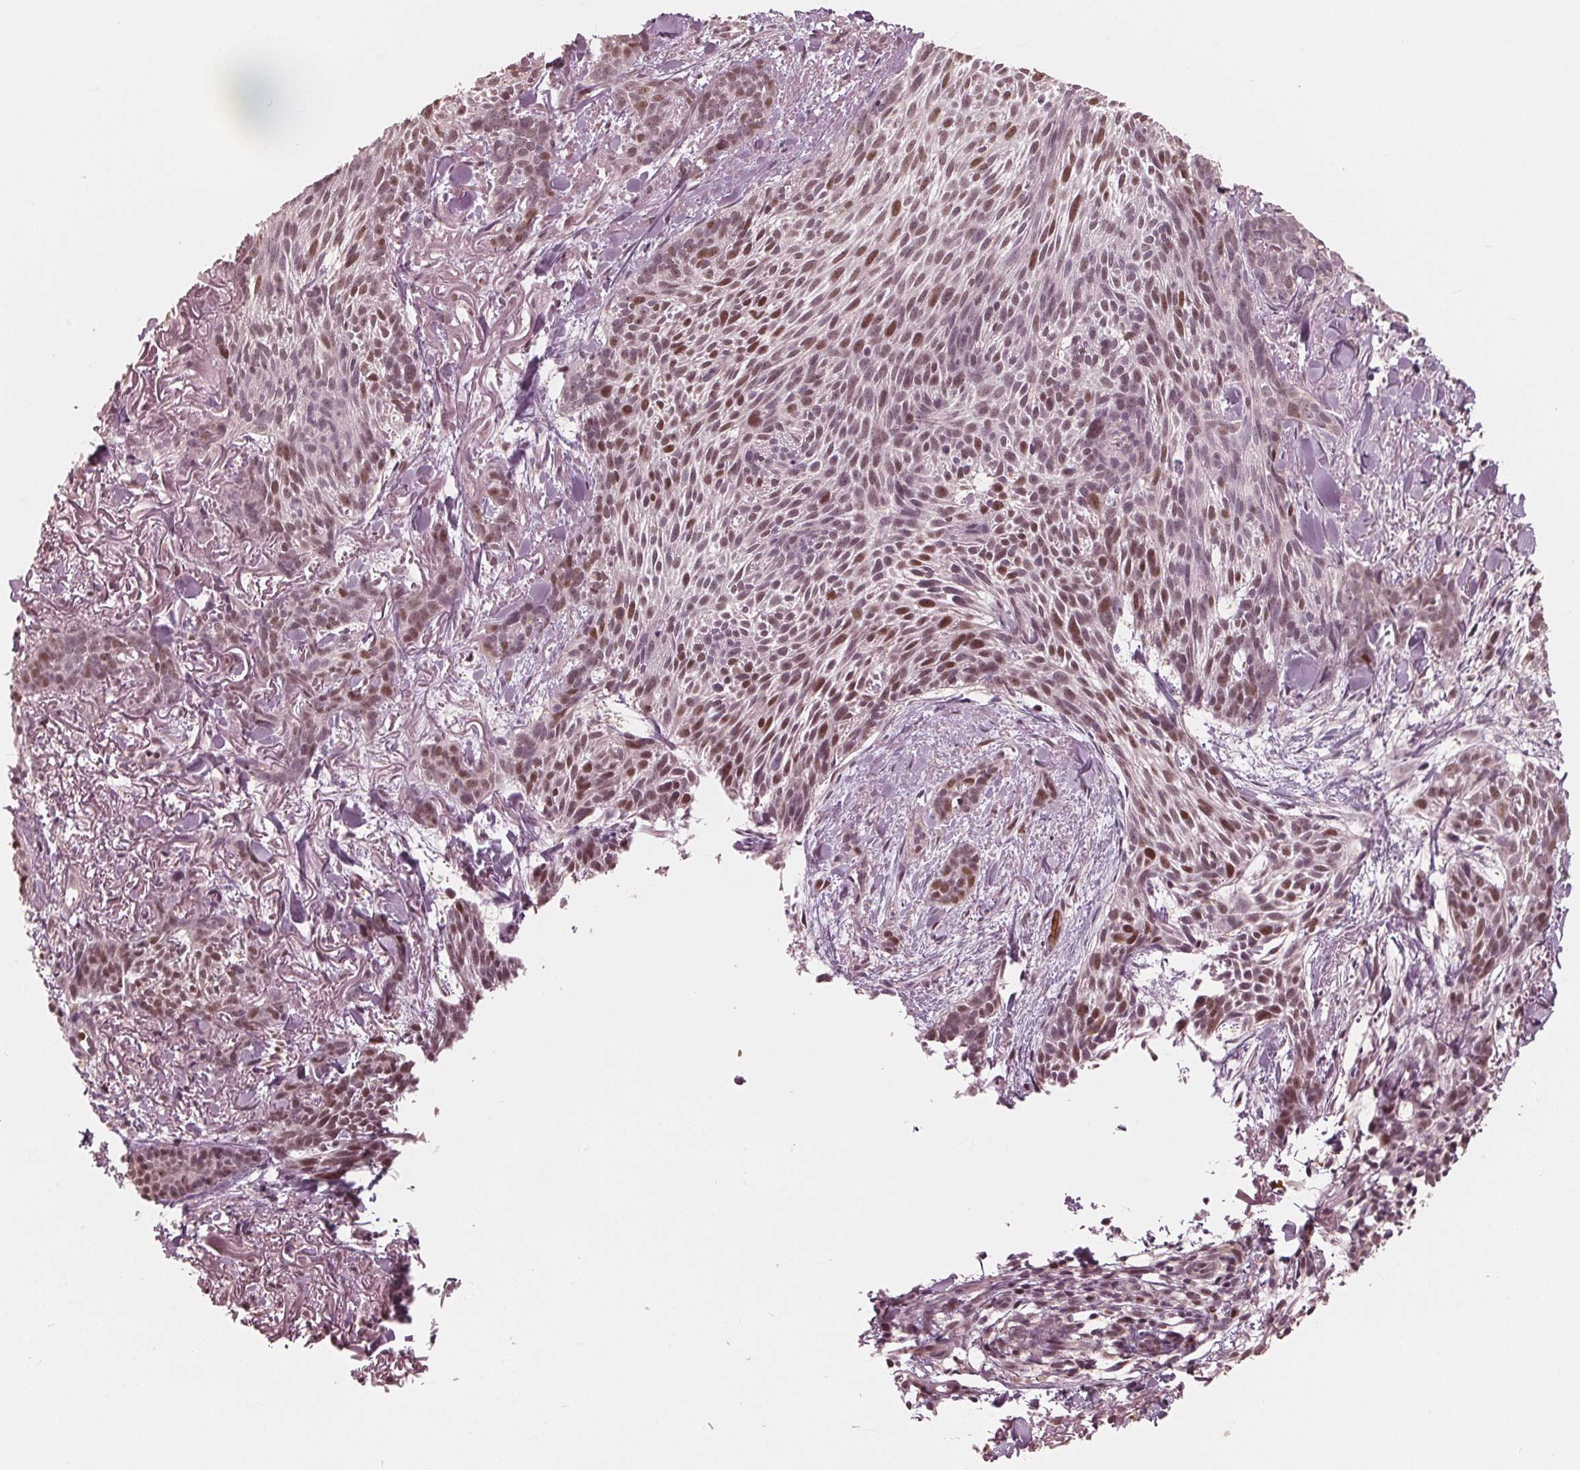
{"staining": {"intensity": "moderate", "quantity": ">75%", "location": "nuclear"}, "tissue": "skin cancer", "cell_type": "Tumor cells", "image_type": "cancer", "snomed": [{"axis": "morphology", "description": "Basal cell carcinoma"}, {"axis": "topography", "description": "Skin"}], "caption": "There is medium levels of moderate nuclear expression in tumor cells of skin cancer, as demonstrated by immunohistochemical staining (brown color).", "gene": "HIRIP3", "patient": {"sex": "female", "age": 78}}